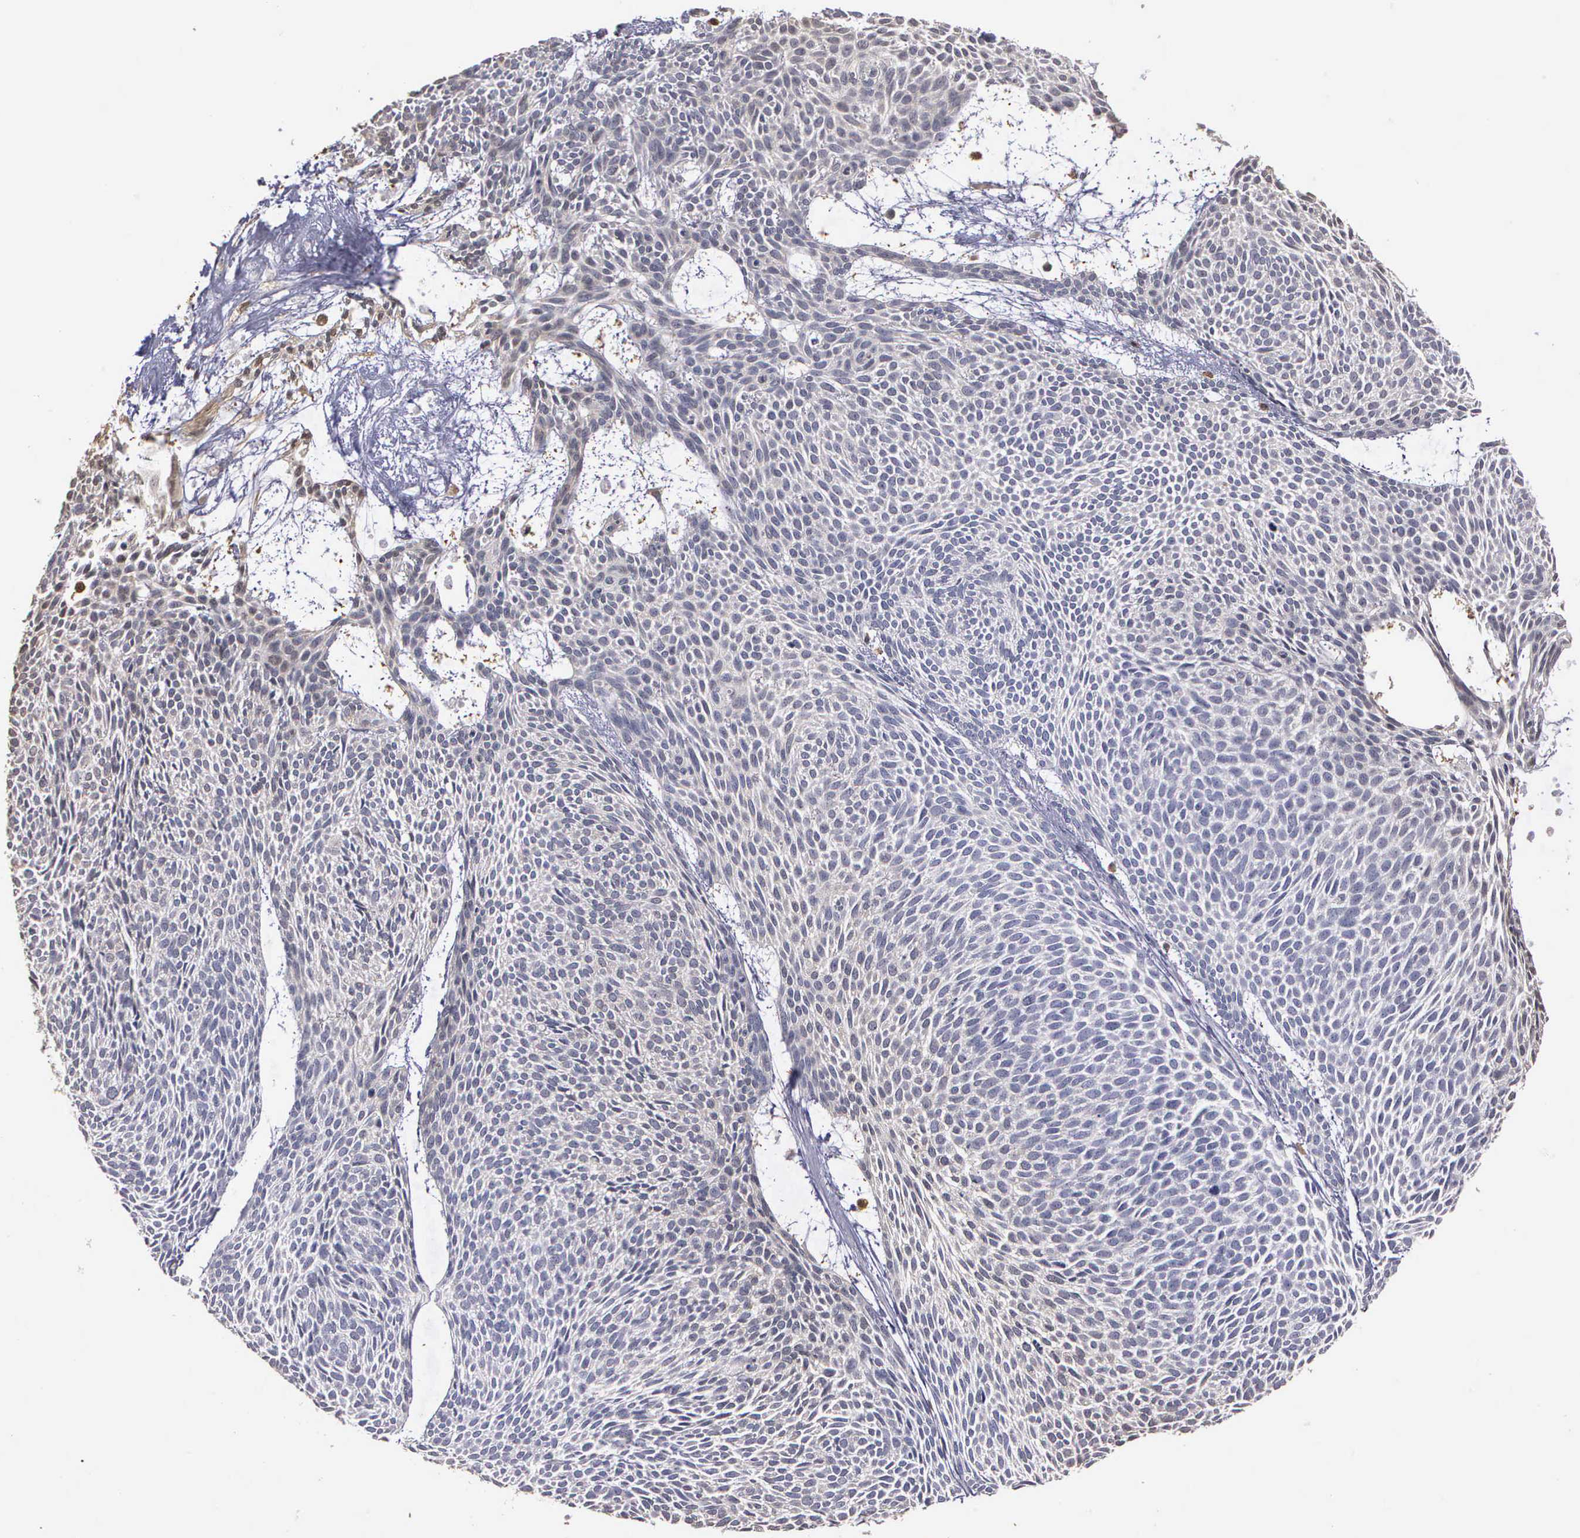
{"staining": {"intensity": "negative", "quantity": "none", "location": "none"}, "tissue": "skin cancer", "cell_type": "Tumor cells", "image_type": "cancer", "snomed": [{"axis": "morphology", "description": "Basal cell carcinoma"}, {"axis": "topography", "description": "Skin"}], "caption": "IHC of human skin cancer shows no positivity in tumor cells.", "gene": "ENO3", "patient": {"sex": "male", "age": 84}}